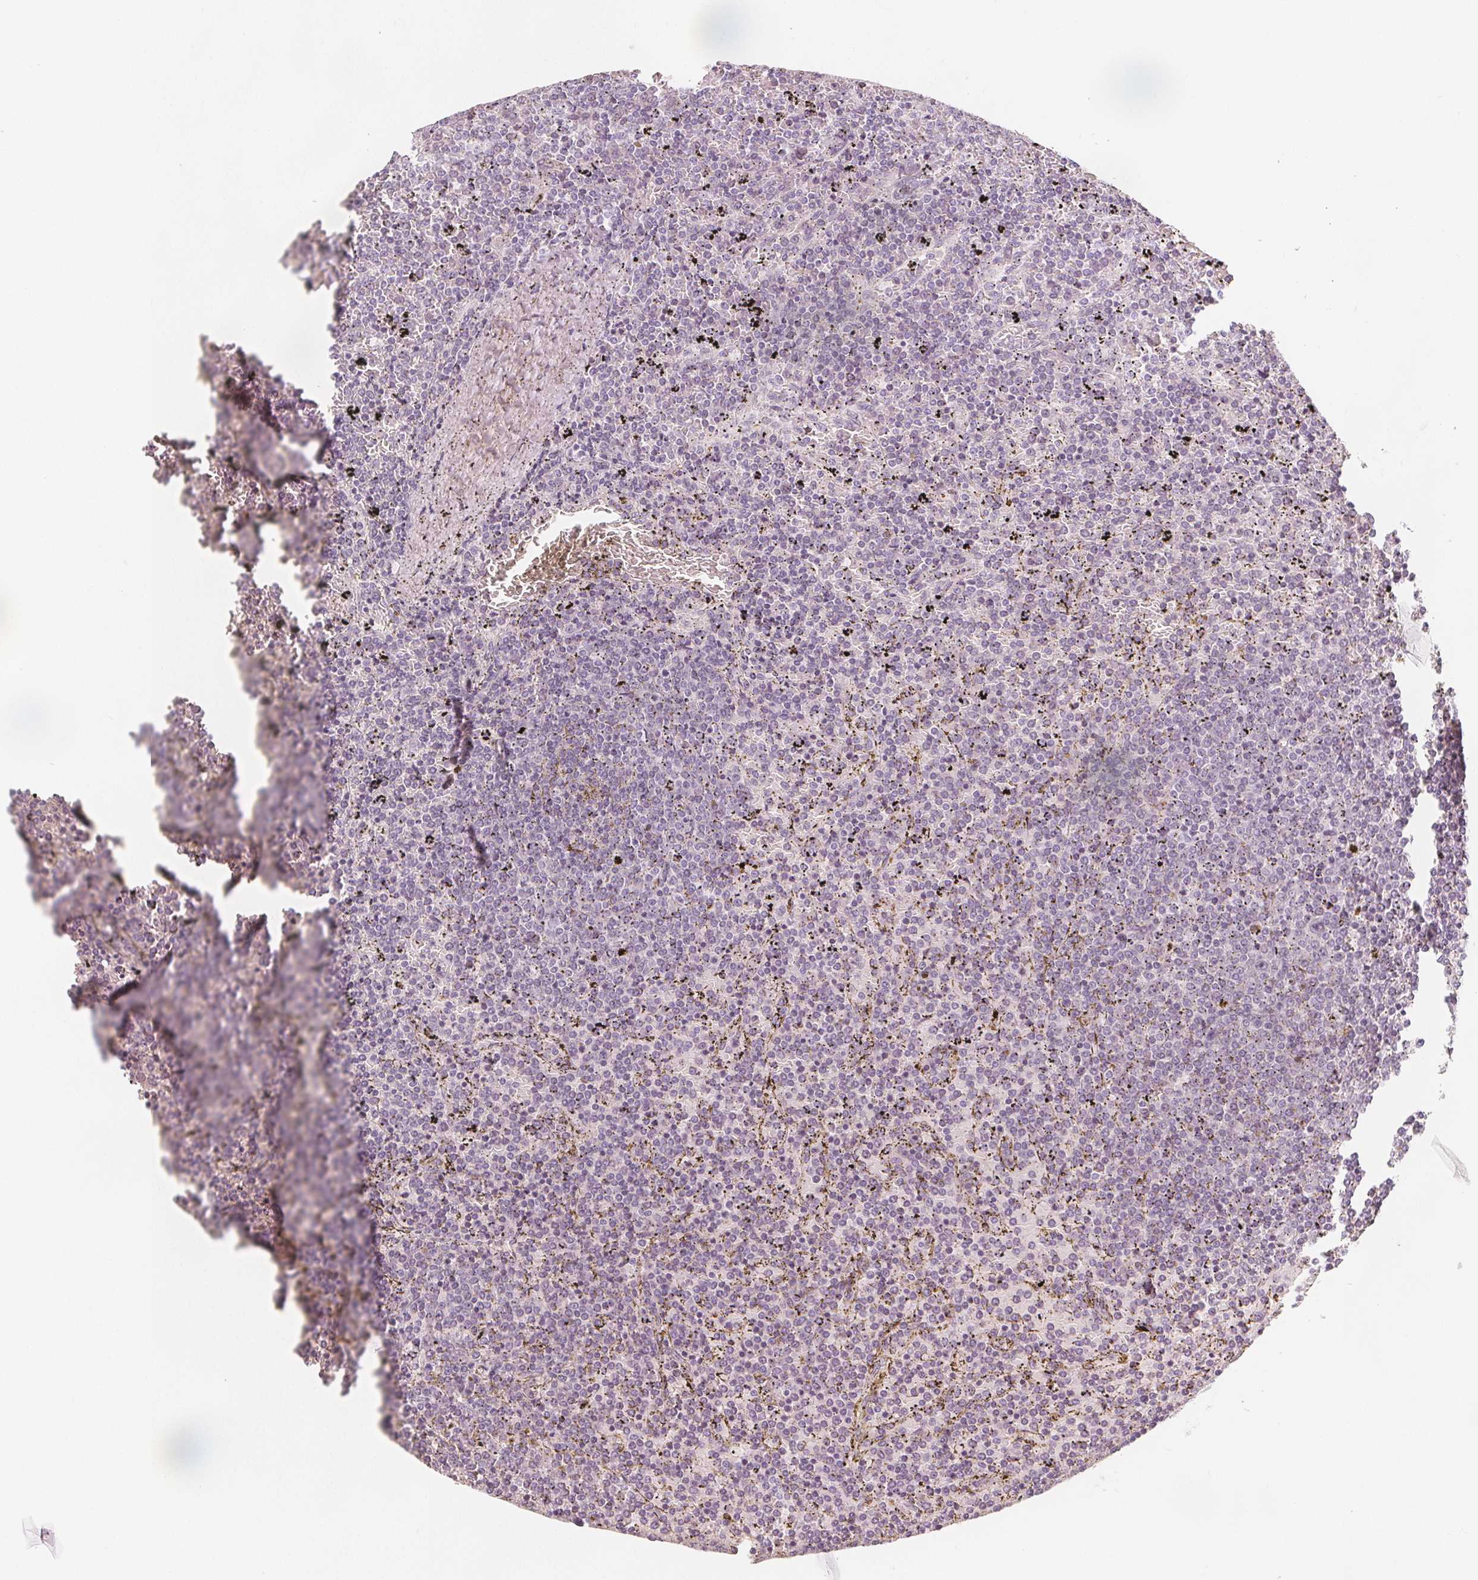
{"staining": {"intensity": "negative", "quantity": "none", "location": "none"}, "tissue": "lymphoma", "cell_type": "Tumor cells", "image_type": "cancer", "snomed": [{"axis": "morphology", "description": "Malignant lymphoma, non-Hodgkin's type, Low grade"}, {"axis": "topography", "description": "Spleen"}], "caption": "Immunohistochemistry (IHC) of low-grade malignant lymphoma, non-Hodgkin's type exhibits no positivity in tumor cells.", "gene": "MAP1A", "patient": {"sex": "female", "age": 77}}